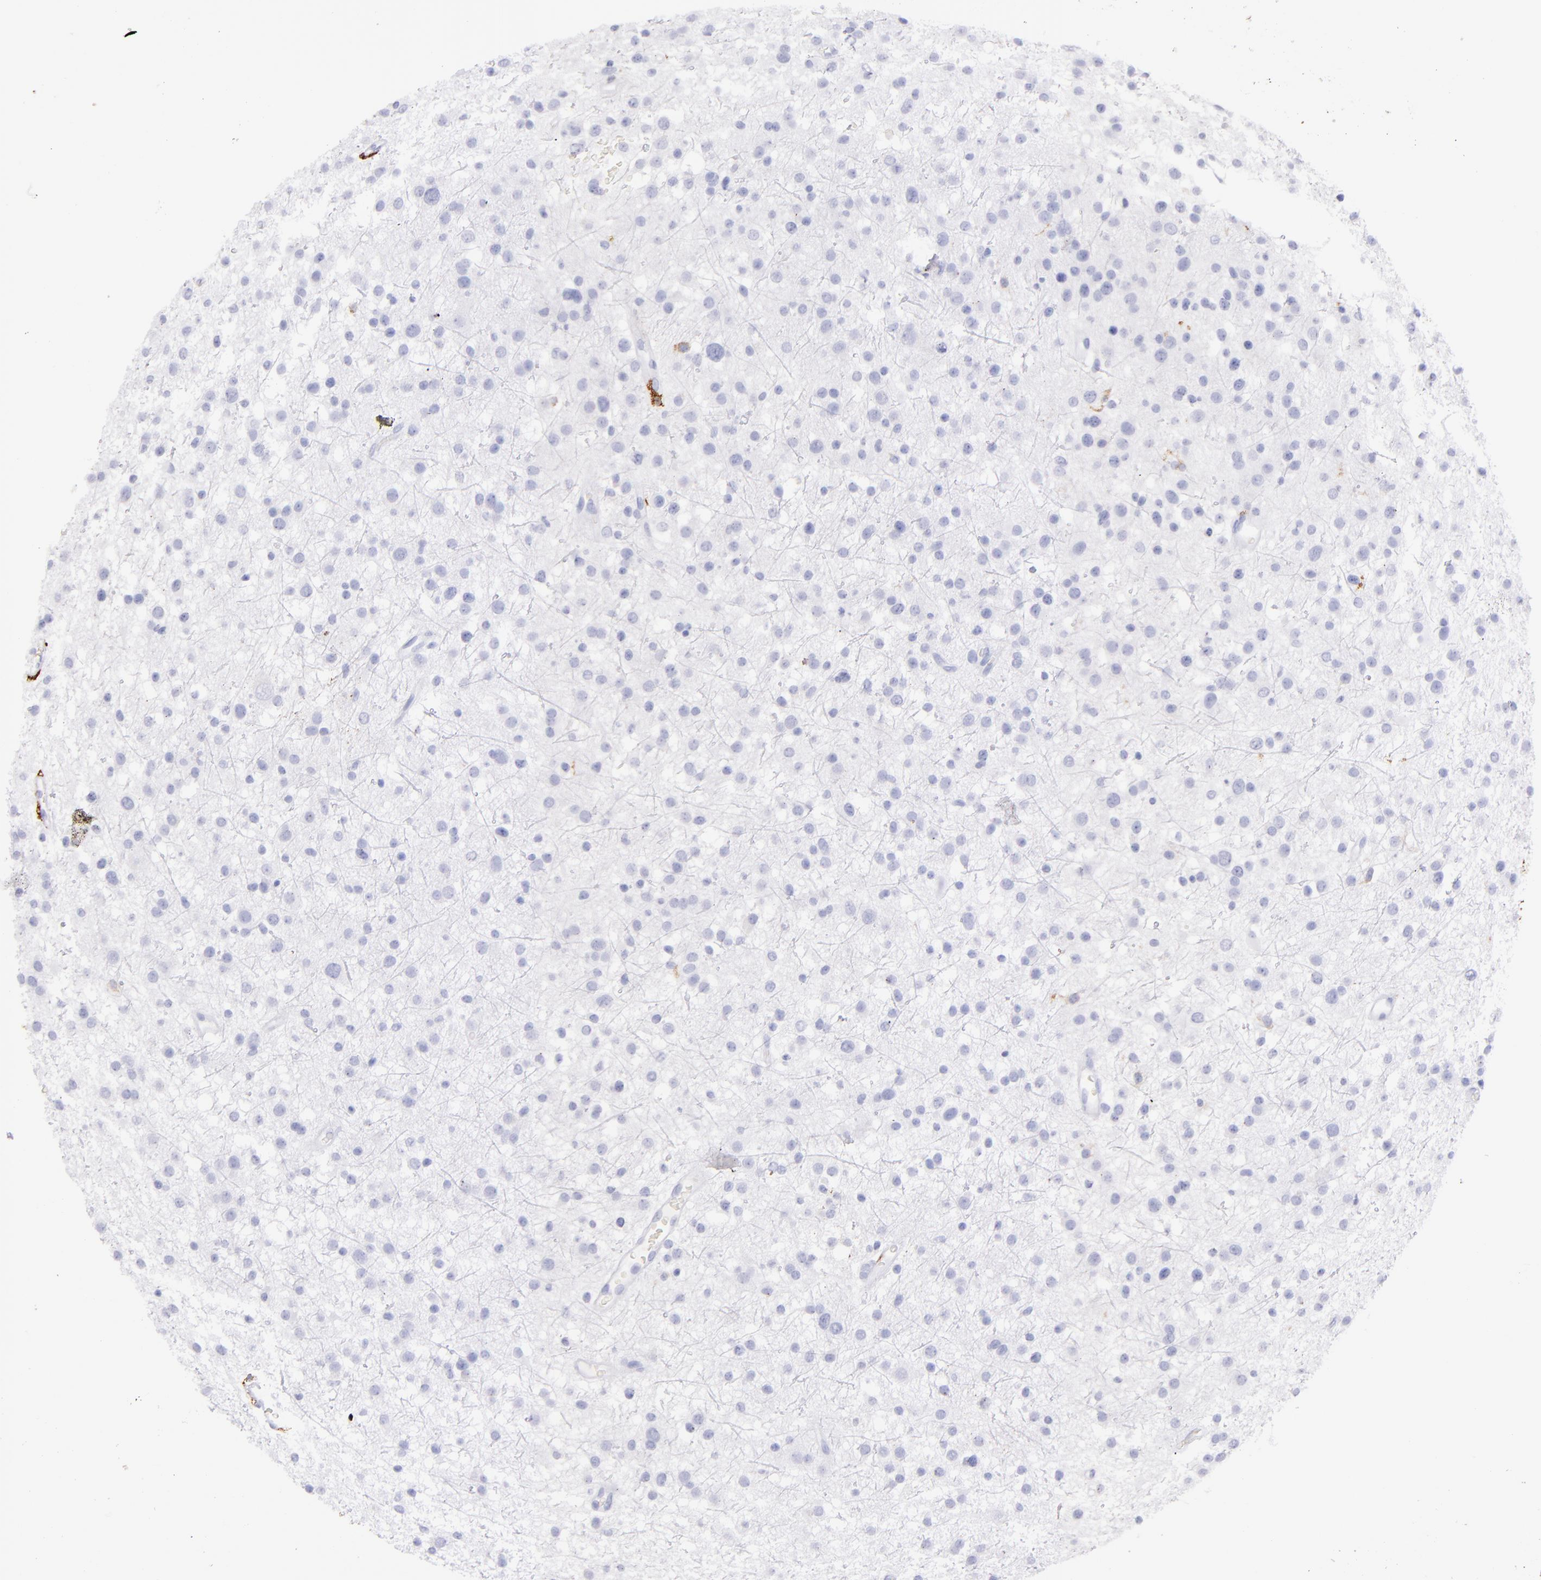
{"staining": {"intensity": "negative", "quantity": "none", "location": "none"}, "tissue": "glioma", "cell_type": "Tumor cells", "image_type": "cancer", "snomed": [{"axis": "morphology", "description": "Glioma, malignant, Low grade"}, {"axis": "topography", "description": "Brain"}], "caption": "Tumor cells show no significant expression in malignant low-grade glioma.", "gene": "CD163", "patient": {"sex": "female", "age": 36}}